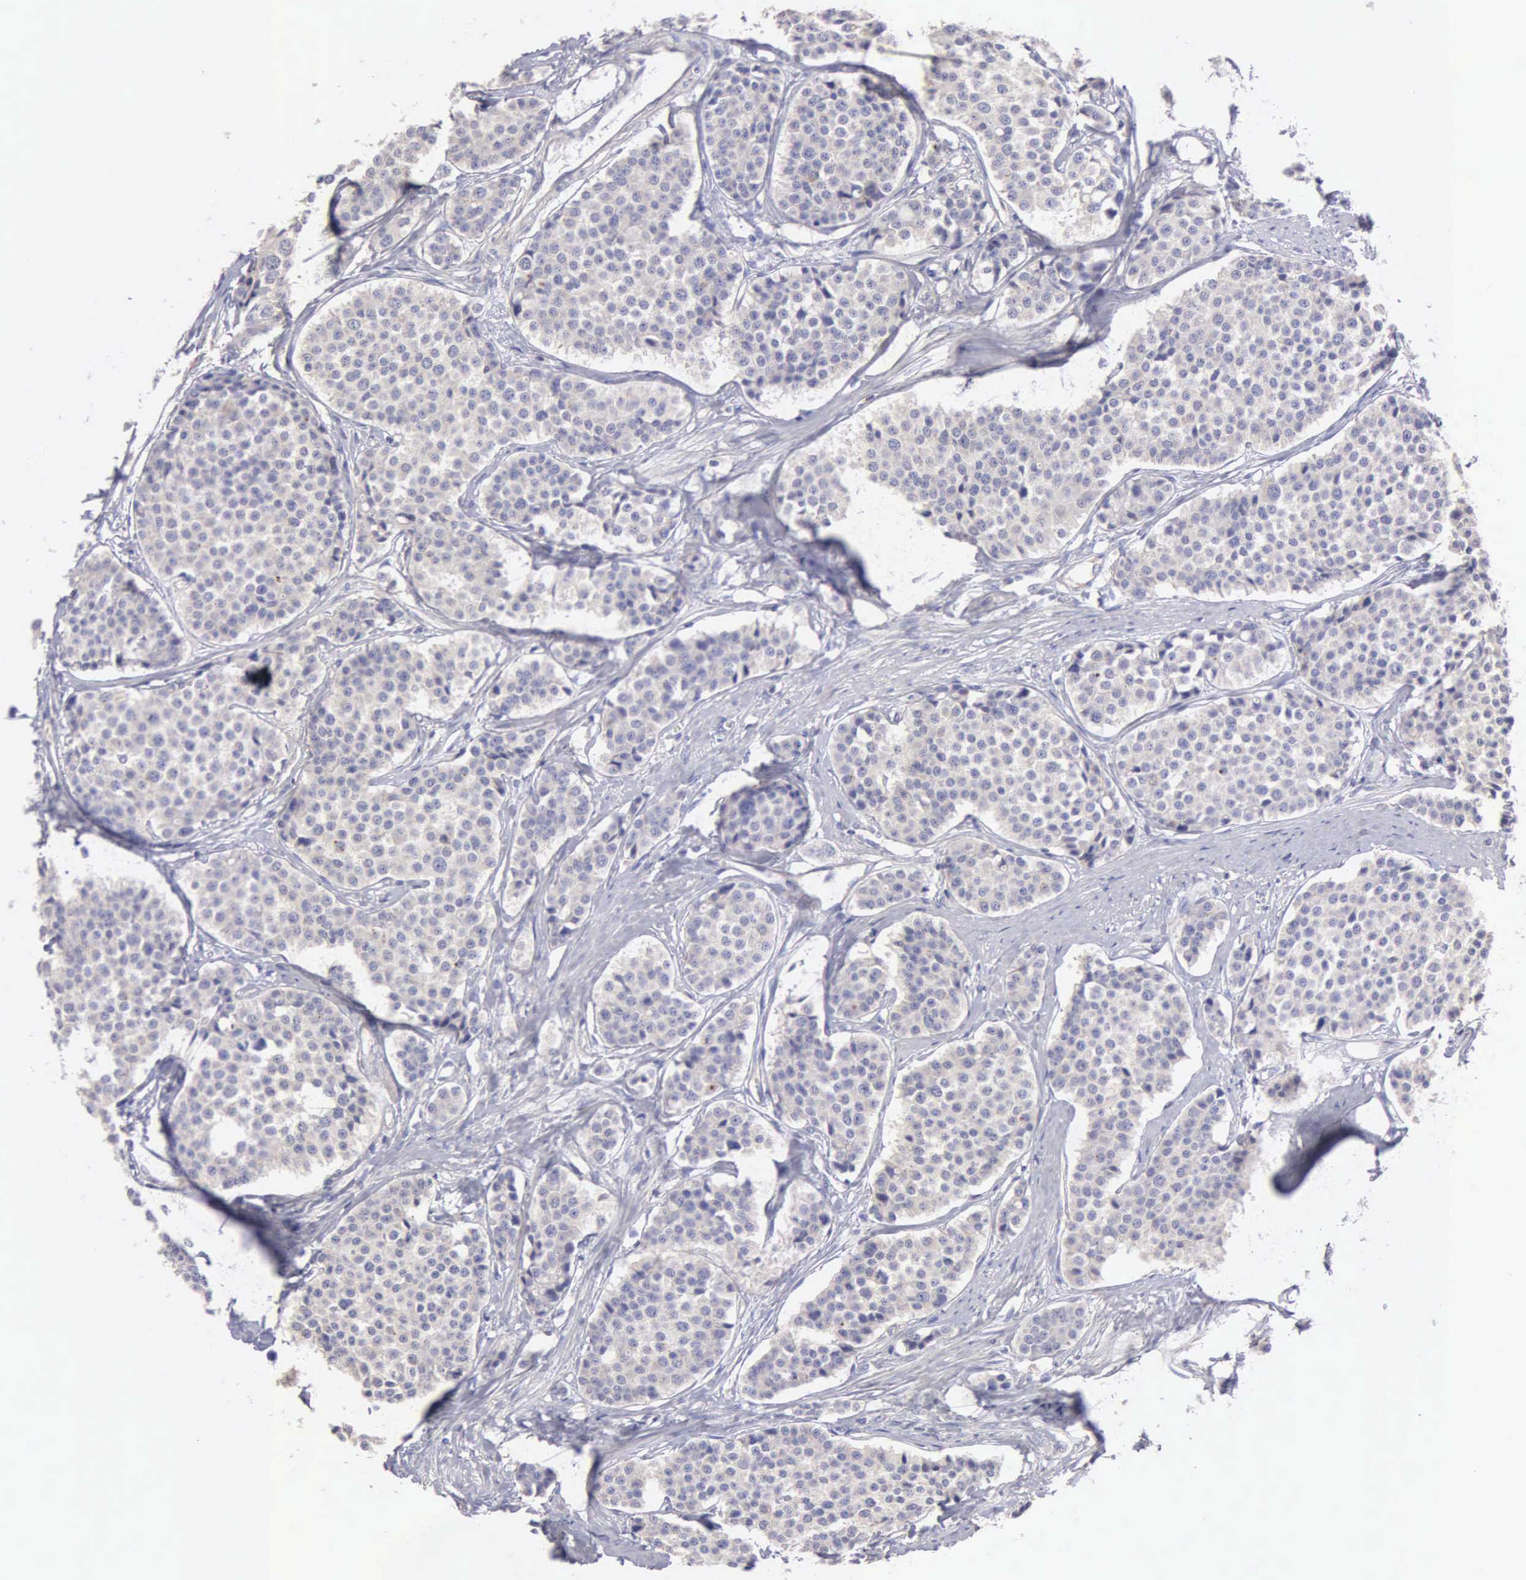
{"staining": {"intensity": "weak", "quantity": ">75%", "location": "cytoplasmic/membranous"}, "tissue": "carcinoid", "cell_type": "Tumor cells", "image_type": "cancer", "snomed": [{"axis": "morphology", "description": "Carcinoid, malignant, NOS"}, {"axis": "topography", "description": "Small intestine"}], "caption": "The immunohistochemical stain labels weak cytoplasmic/membranous expression in tumor cells of carcinoid (malignant) tissue.", "gene": "APP", "patient": {"sex": "male", "age": 60}}